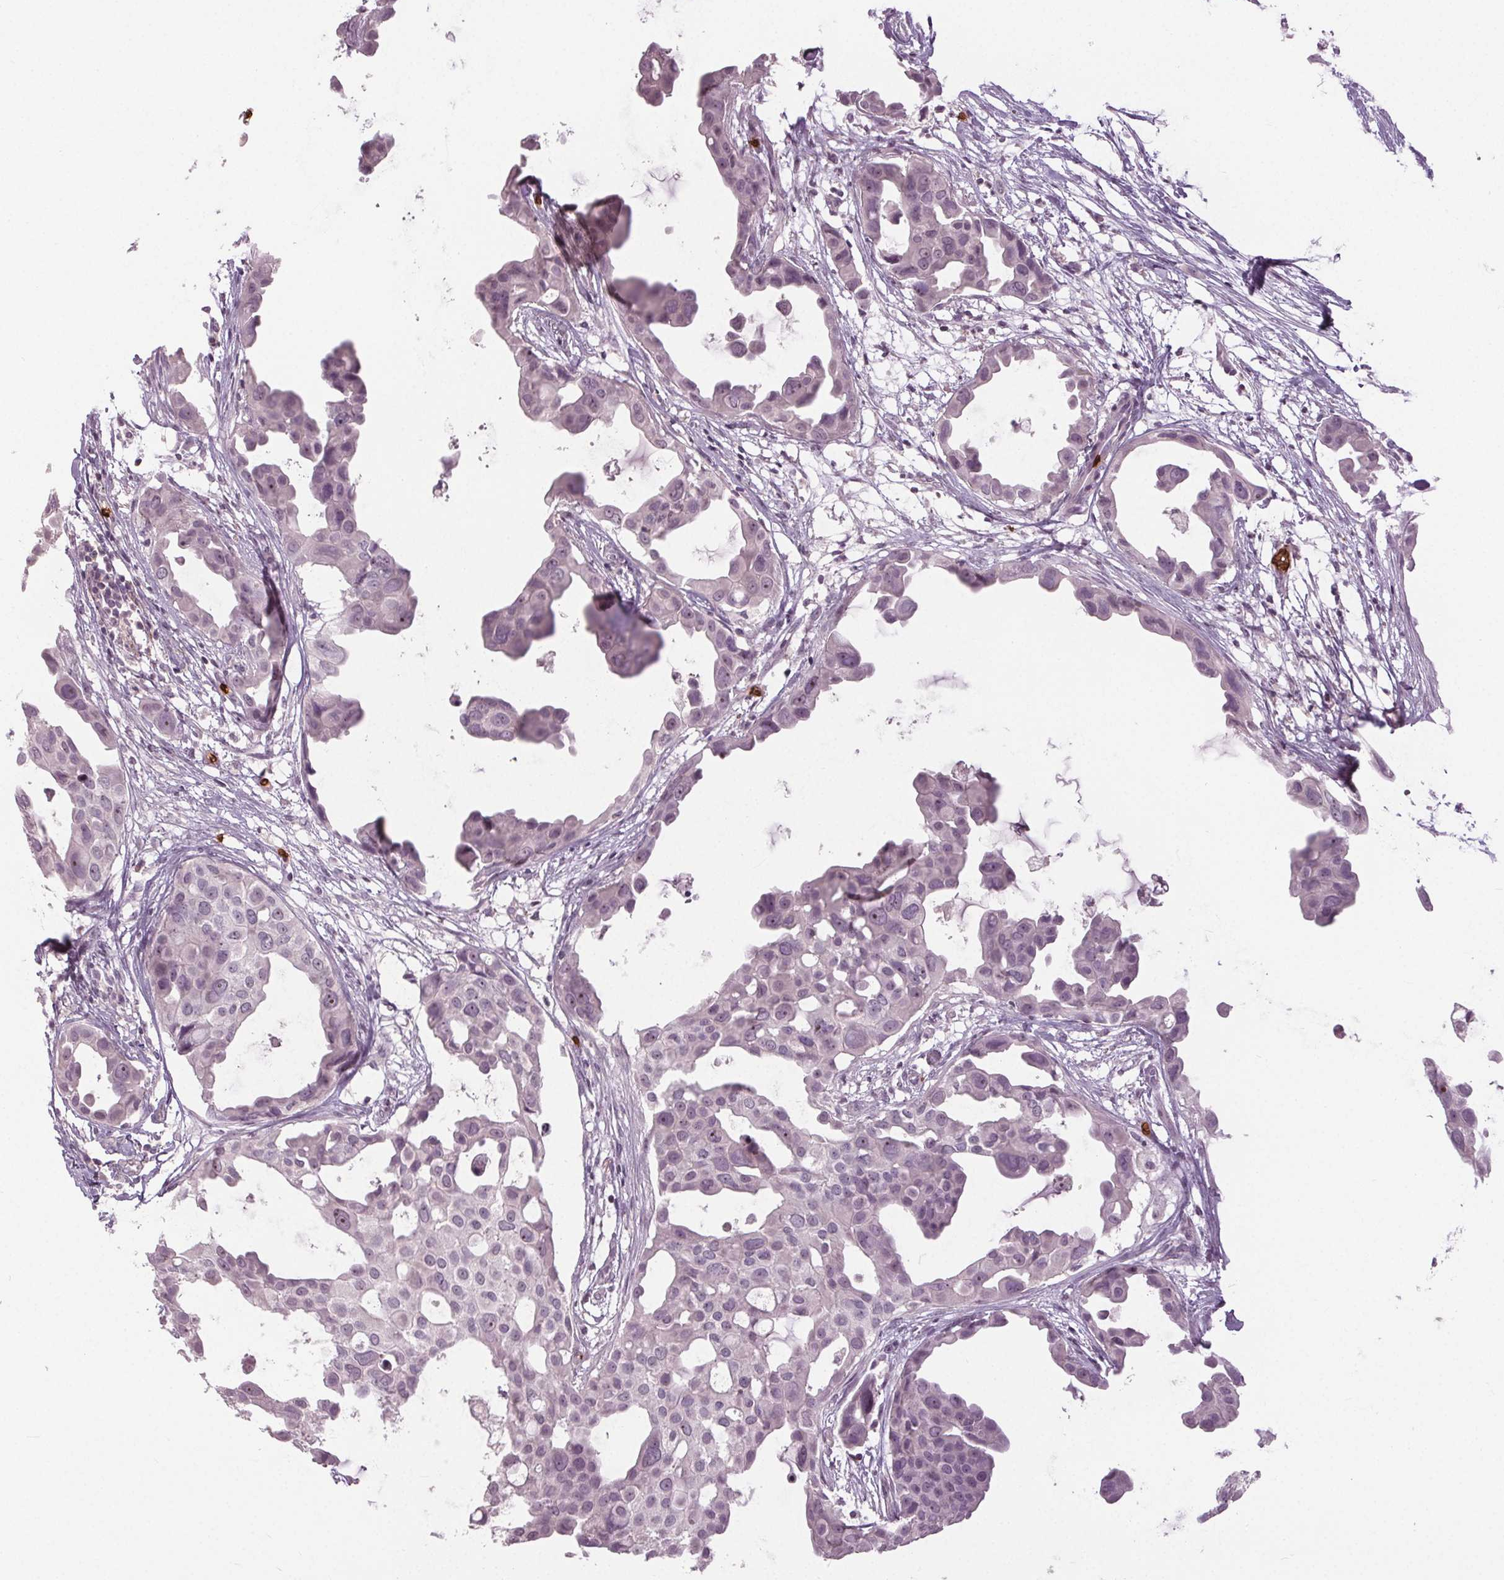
{"staining": {"intensity": "negative", "quantity": "none", "location": "none"}, "tissue": "breast cancer", "cell_type": "Tumor cells", "image_type": "cancer", "snomed": [{"axis": "morphology", "description": "Duct carcinoma"}, {"axis": "topography", "description": "Breast"}], "caption": "Immunohistochemical staining of breast intraductal carcinoma shows no significant positivity in tumor cells.", "gene": "SLC4A1", "patient": {"sex": "female", "age": 38}}